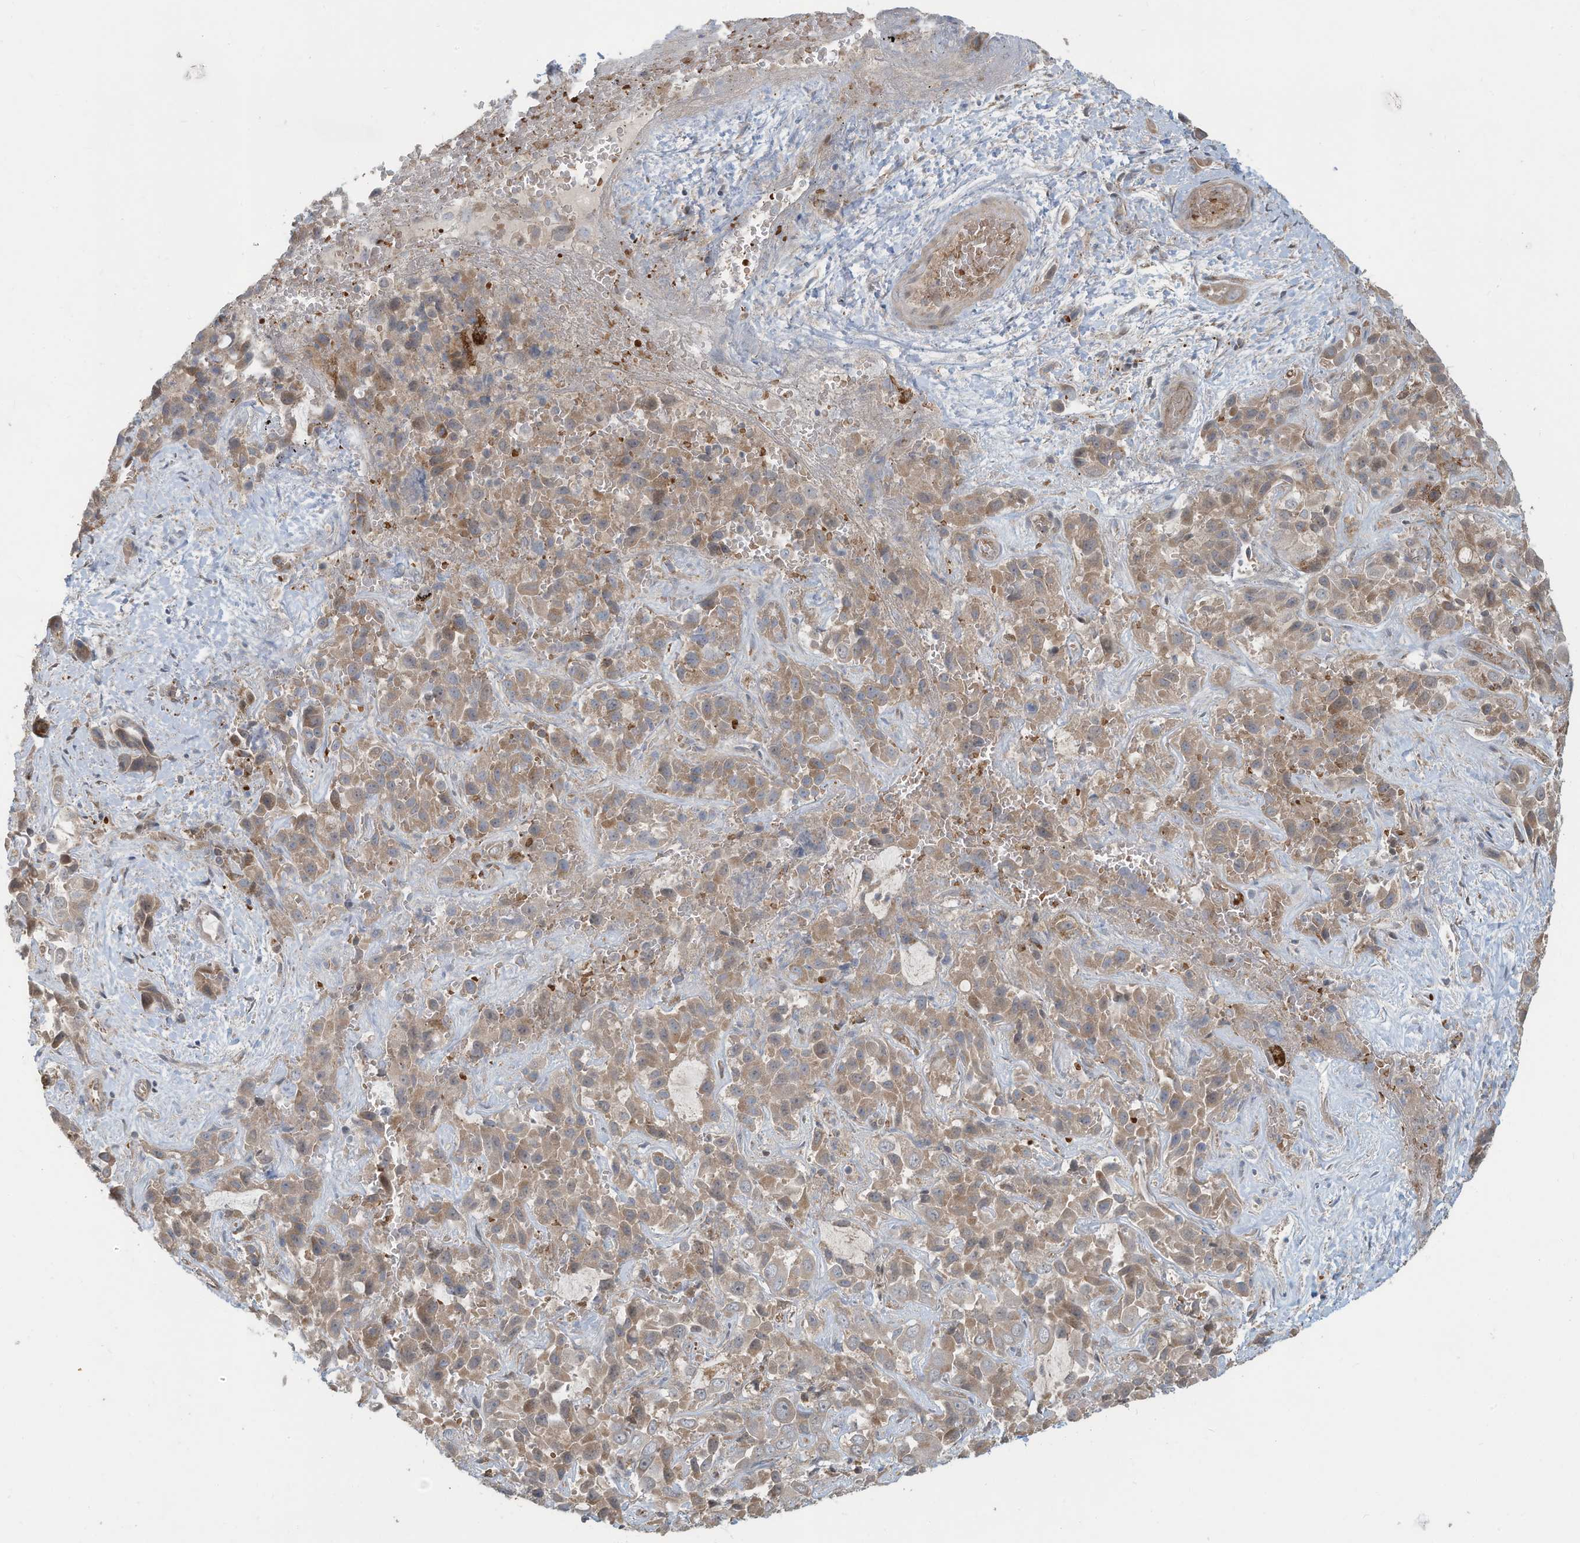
{"staining": {"intensity": "weak", "quantity": ">75%", "location": "cytoplasmic/membranous"}, "tissue": "liver cancer", "cell_type": "Tumor cells", "image_type": "cancer", "snomed": [{"axis": "morphology", "description": "Cholangiocarcinoma"}, {"axis": "topography", "description": "Liver"}], "caption": "Immunohistochemical staining of human cholangiocarcinoma (liver) shows low levels of weak cytoplasmic/membranous protein positivity in about >75% of tumor cells.", "gene": "ERI2", "patient": {"sex": "female", "age": 52}}